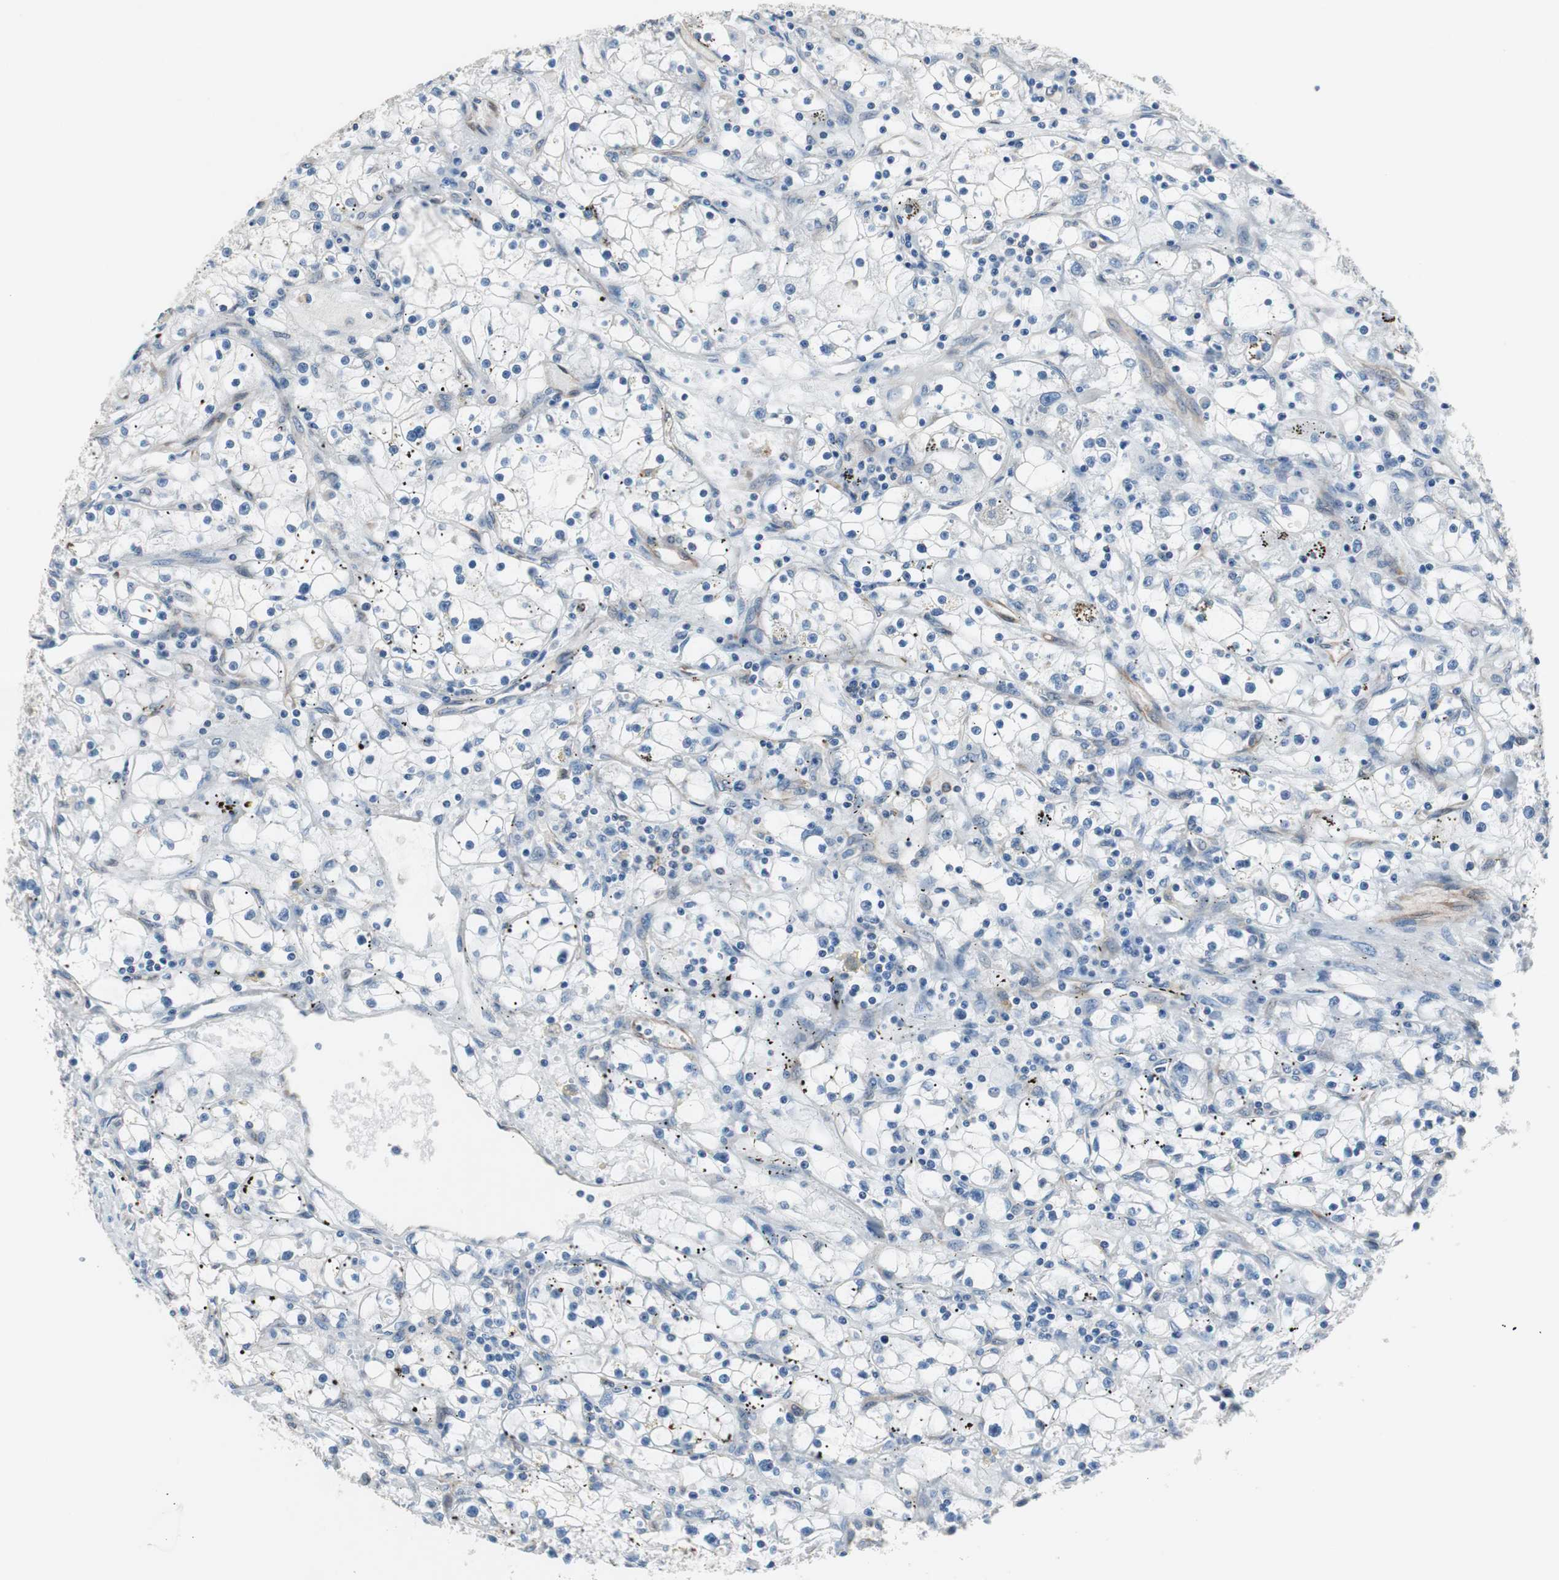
{"staining": {"intensity": "negative", "quantity": "none", "location": "none"}, "tissue": "renal cancer", "cell_type": "Tumor cells", "image_type": "cancer", "snomed": [{"axis": "morphology", "description": "Adenocarcinoma, NOS"}, {"axis": "topography", "description": "Kidney"}], "caption": "Renal cancer (adenocarcinoma) stained for a protein using immunohistochemistry (IHC) demonstrates no positivity tumor cells.", "gene": "SWAP70", "patient": {"sex": "male", "age": 56}}